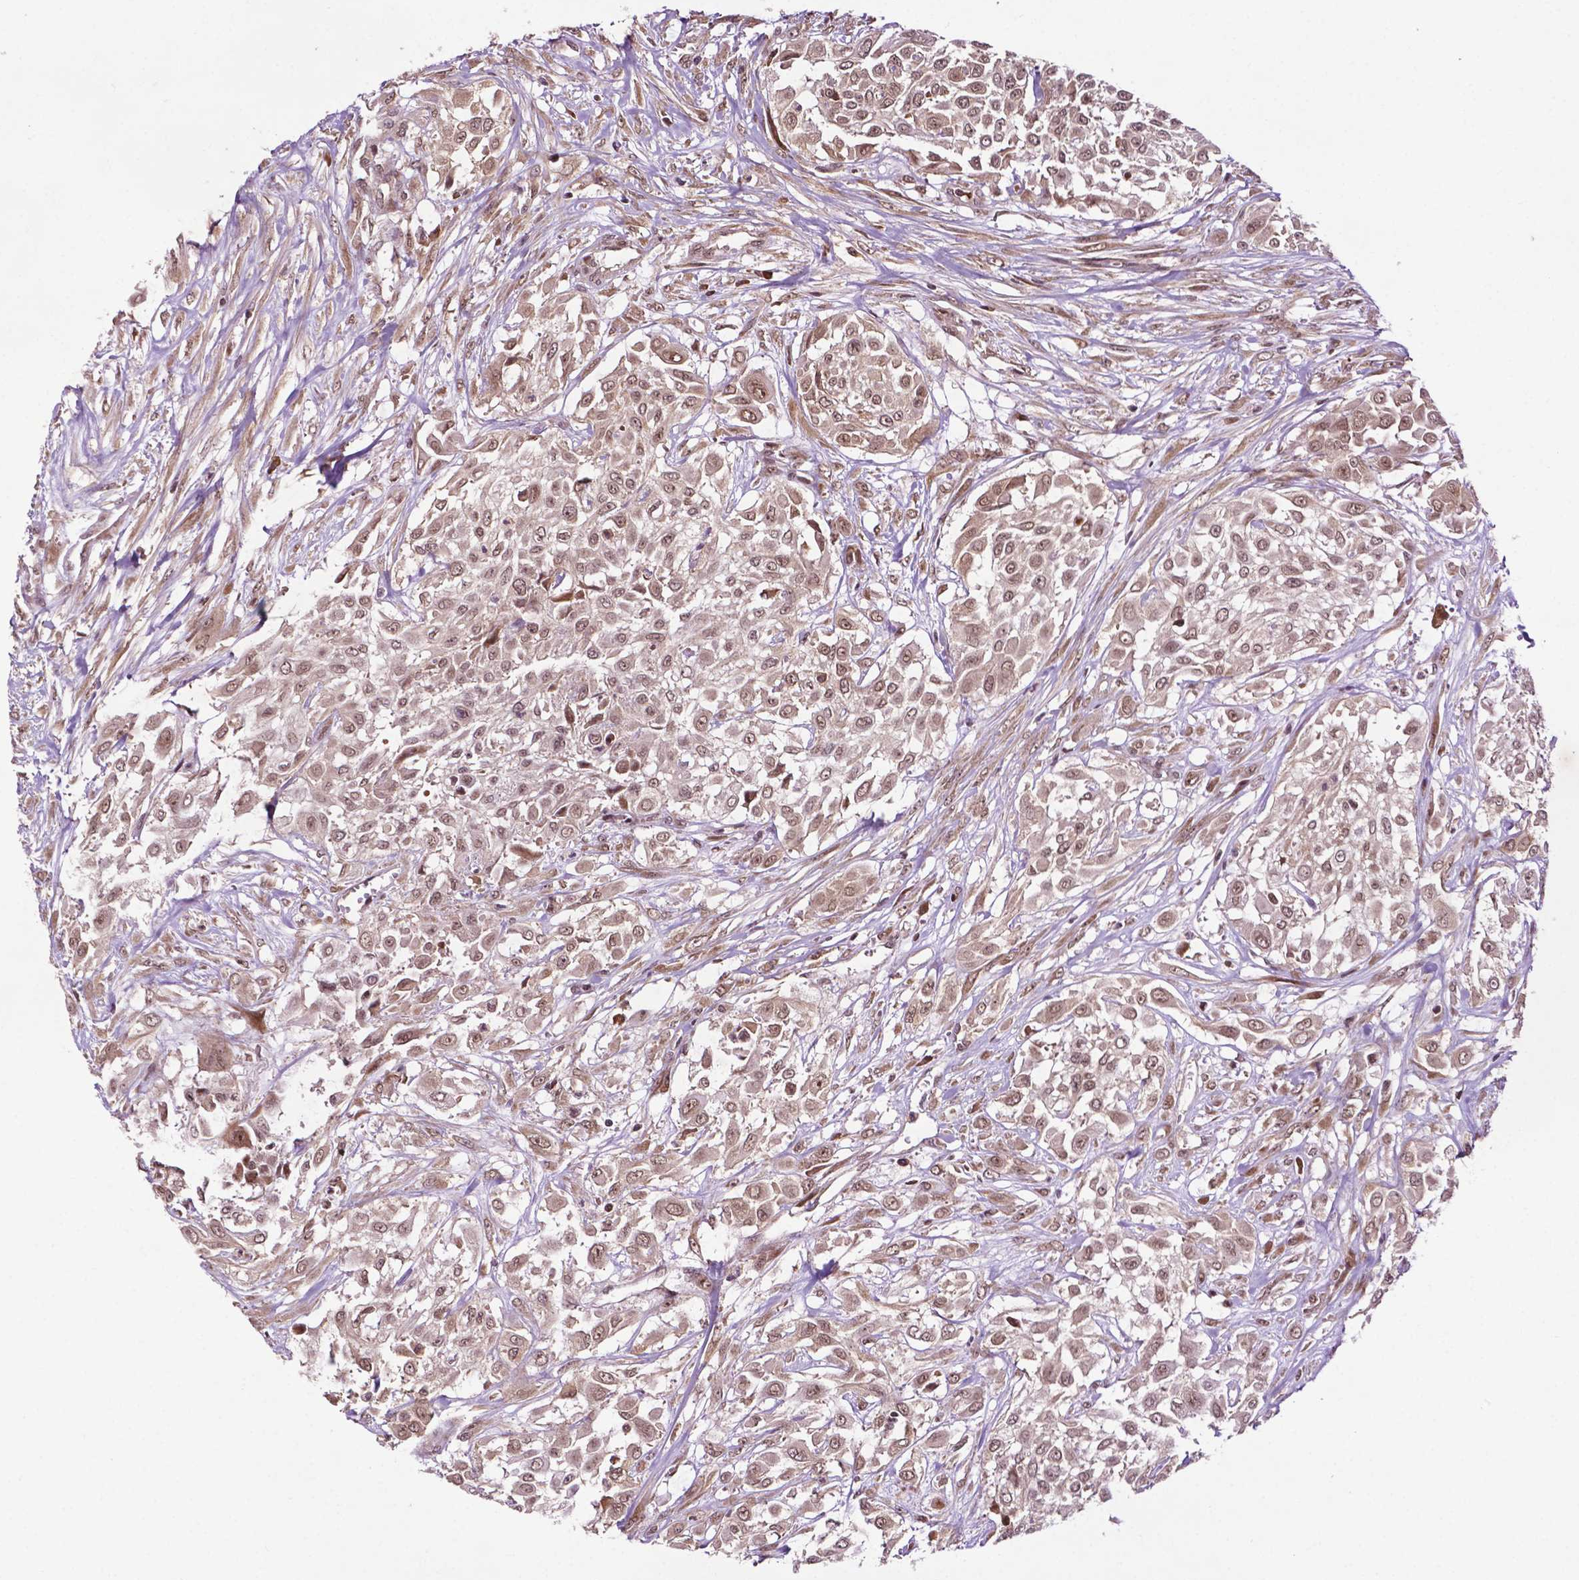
{"staining": {"intensity": "weak", "quantity": ">75%", "location": "cytoplasmic/membranous,nuclear"}, "tissue": "urothelial cancer", "cell_type": "Tumor cells", "image_type": "cancer", "snomed": [{"axis": "morphology", "description": "Urothelial carcinoma, High grade"}, {"axis": "topography", "description": "Urinary bladder"}], "caption": "Immunohistochemistry photomicrograph of neoplastic tissue: human urothelial cancer stained using immunohistochemistry (IHC) demonstrates low levels of weak protein expression localized specifically in the cytoplasmic/membranous and nuclear of tumor cells, appearing as a cytoplasmic/membranous and nuclear brown color.", "gene": "TMX2", "patient": {"sex": "male", "age": 57}}